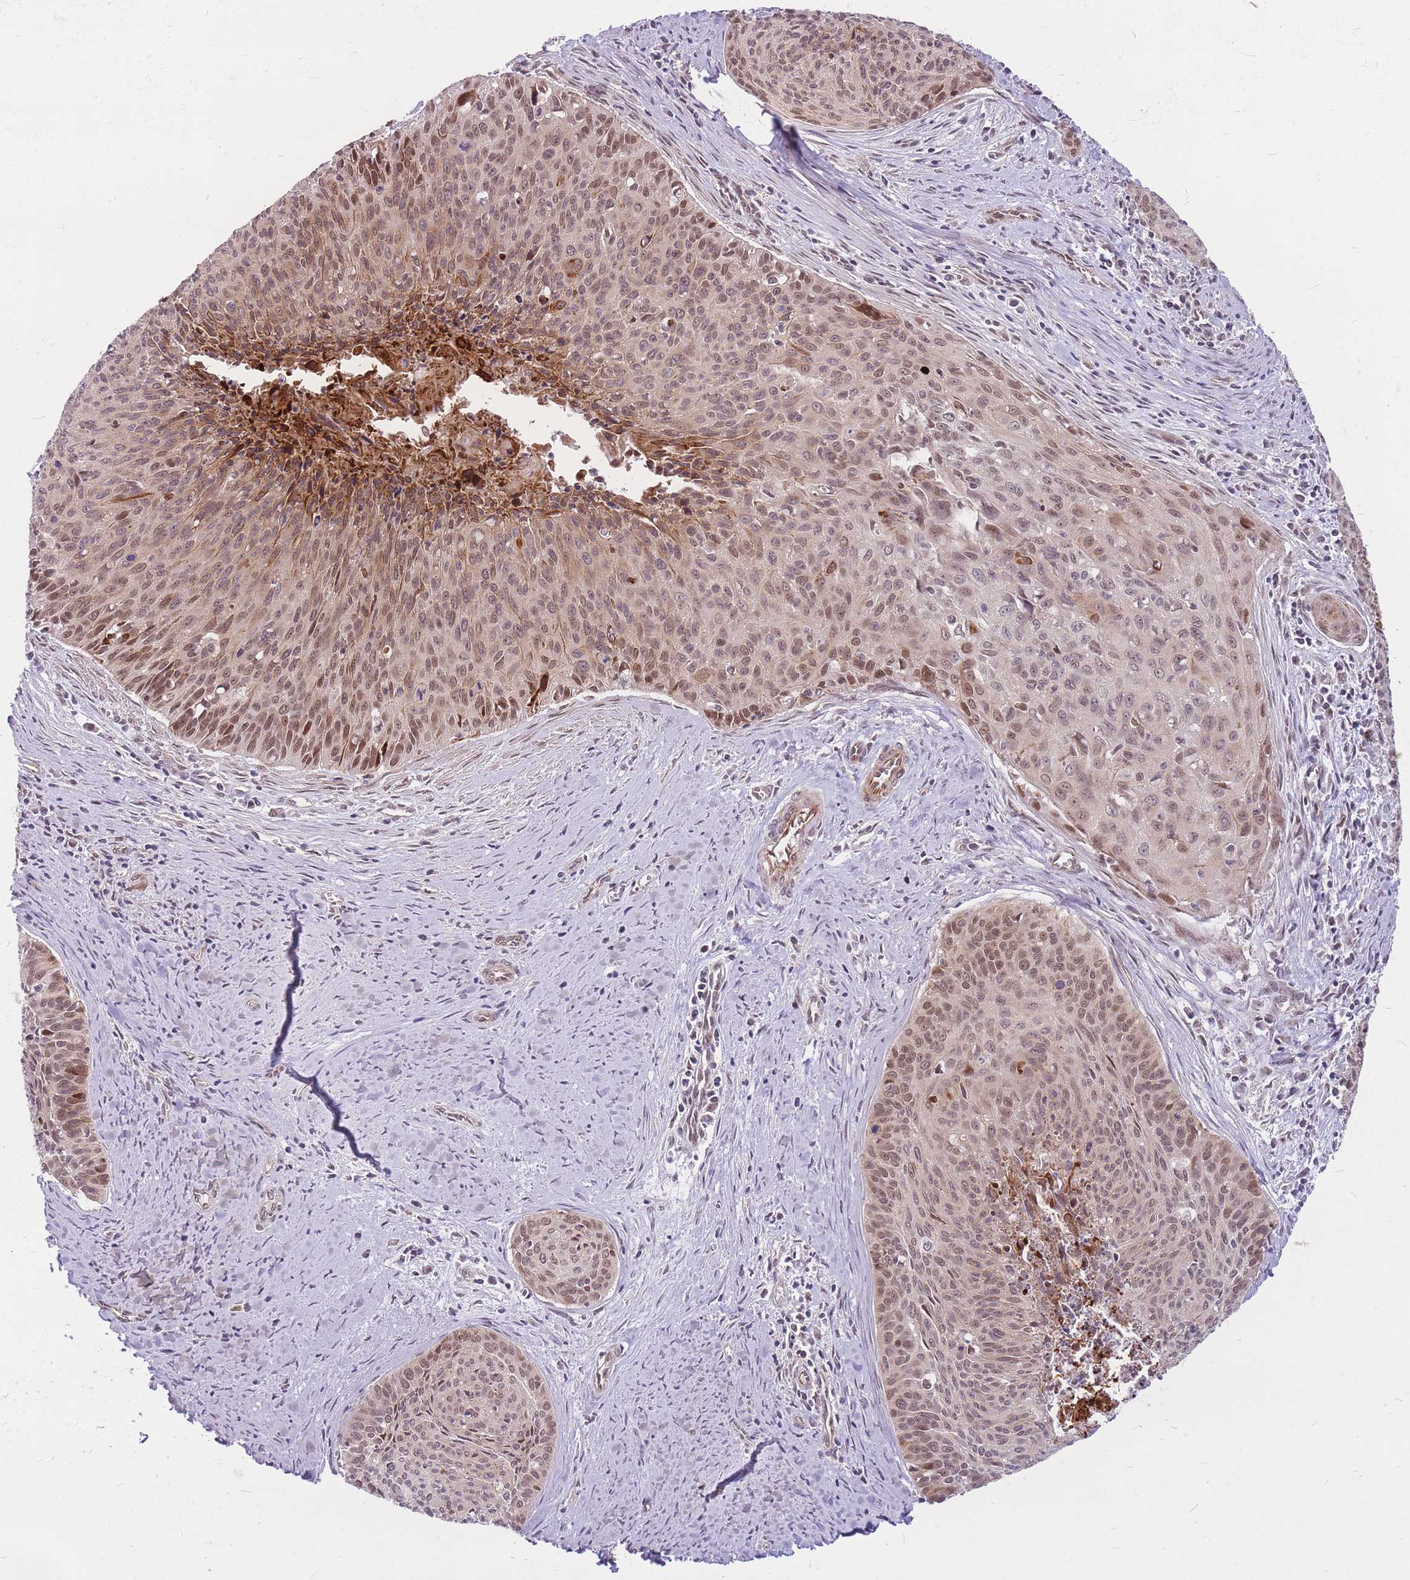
{"staining": {"intensity": "moderate", "quantity": "25%-75%", "location": "nuclear"}, "tissue": "cervical cancer", "cell_type": "Tumor cells", "image_type": "cancer", "snomed": [{"axis": "morphology", "description": "Squamous cell carcinoma, NOS"}, {"axis": "topography", "description": "Cervix"}], "caption": "Moderate nuclear positivity for a protein is present in approximately 25%-75% of tumor cells of cervical squamous cell carcinoma using immunohistochemistry (IHC).", "gene": "ERCC2", "patient": {"sex": "female", "age": 55}}